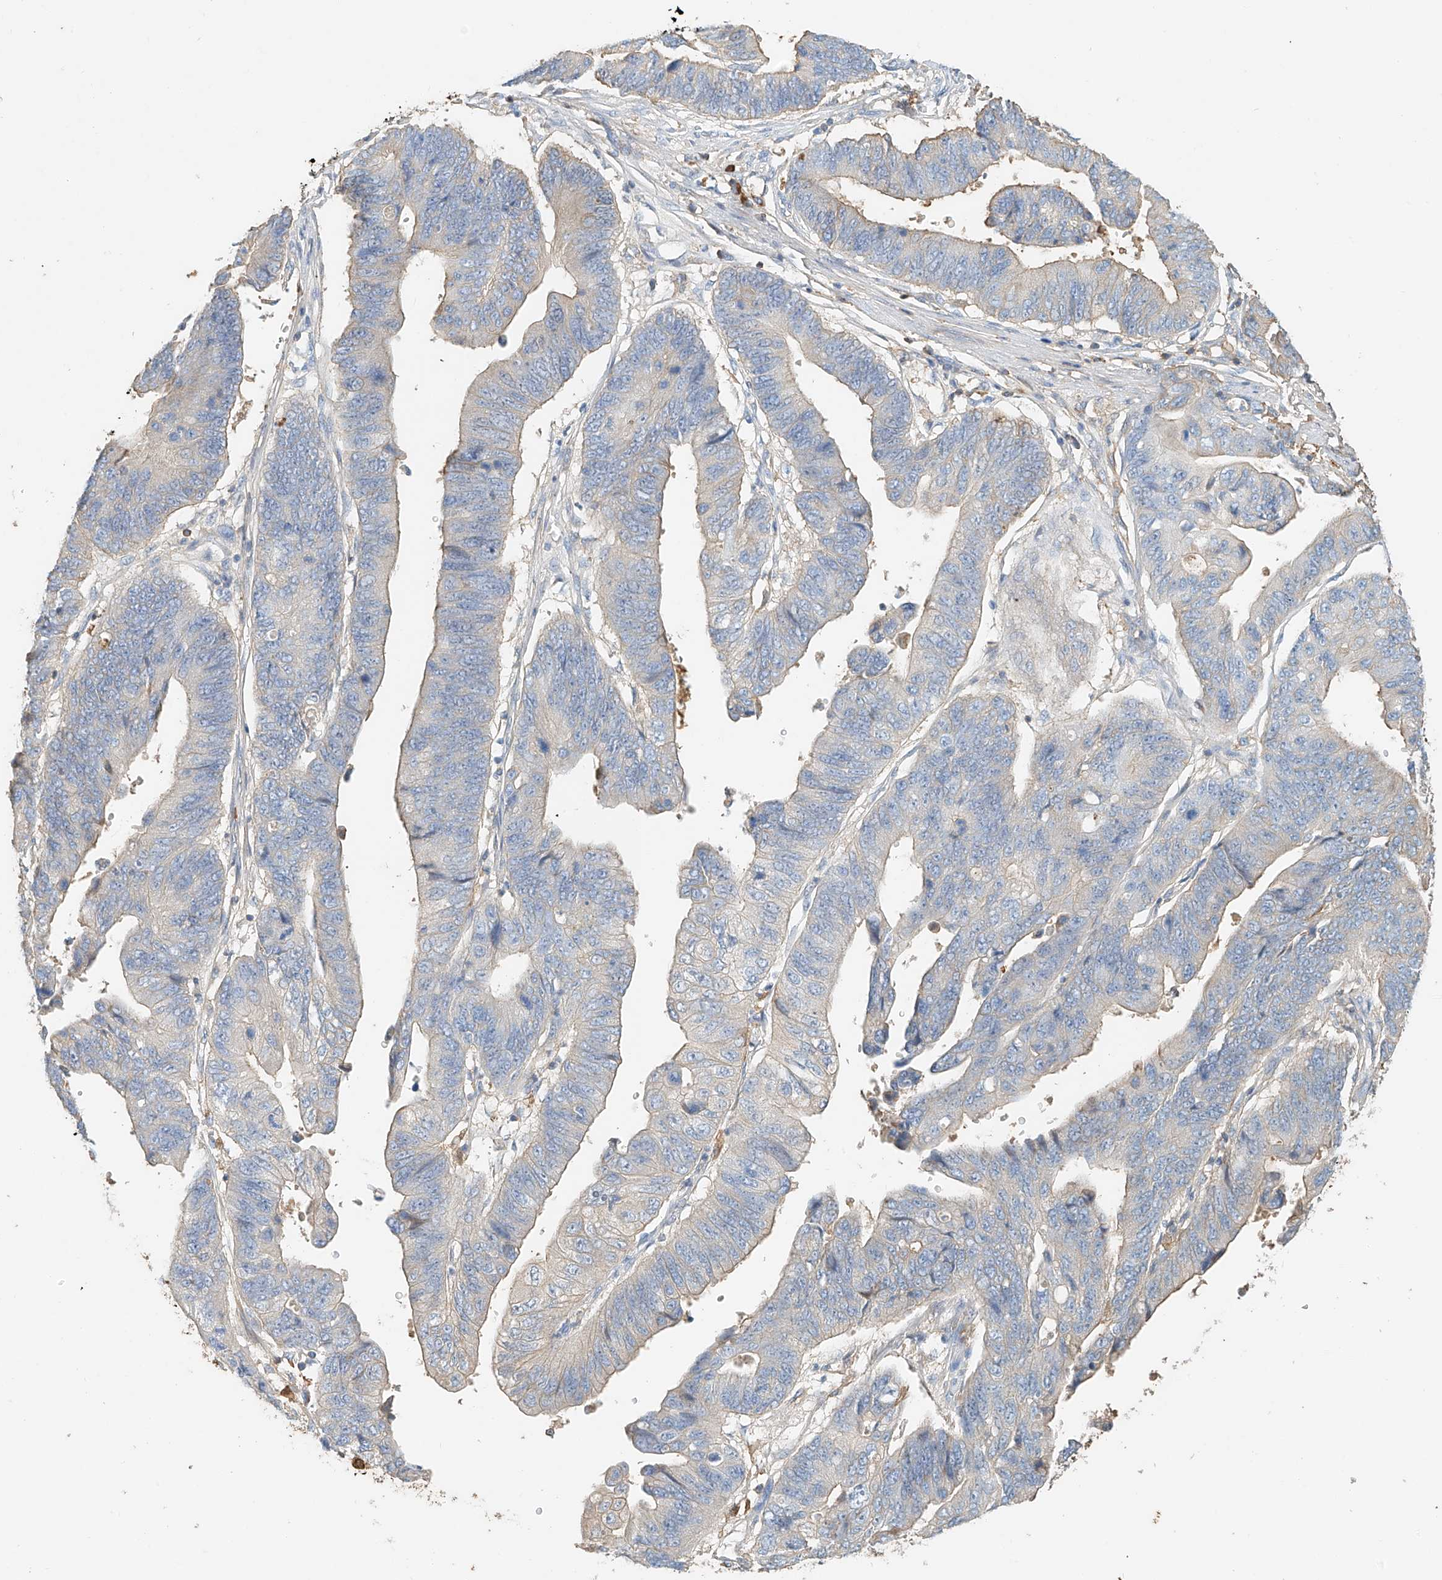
{"staining": {"intensity": "negative", "quantity": "none", "location": "none"}, "tissue": "stomach cancer", "cell_type": "Tumor cells", "image_type": "cancer", "snomed": [{"axis": "morphology", "description": "Adenocarcinoma, NOS"}, {"axis": "topography", "description": "Stomach"}], "caption": "An IHC micrograph of stomach cancer is shown. There is no staining in tumor cells of stomach cancer. The staining was performed using DAB (3,3'-diaminobenzidine) to visualize the protein expression in brown, while the nuclei were stained in blue with hematoxylin (Magnification: 20x).", "gene": "ZFP30", "patient": {"sex": "male", "age": 59}}